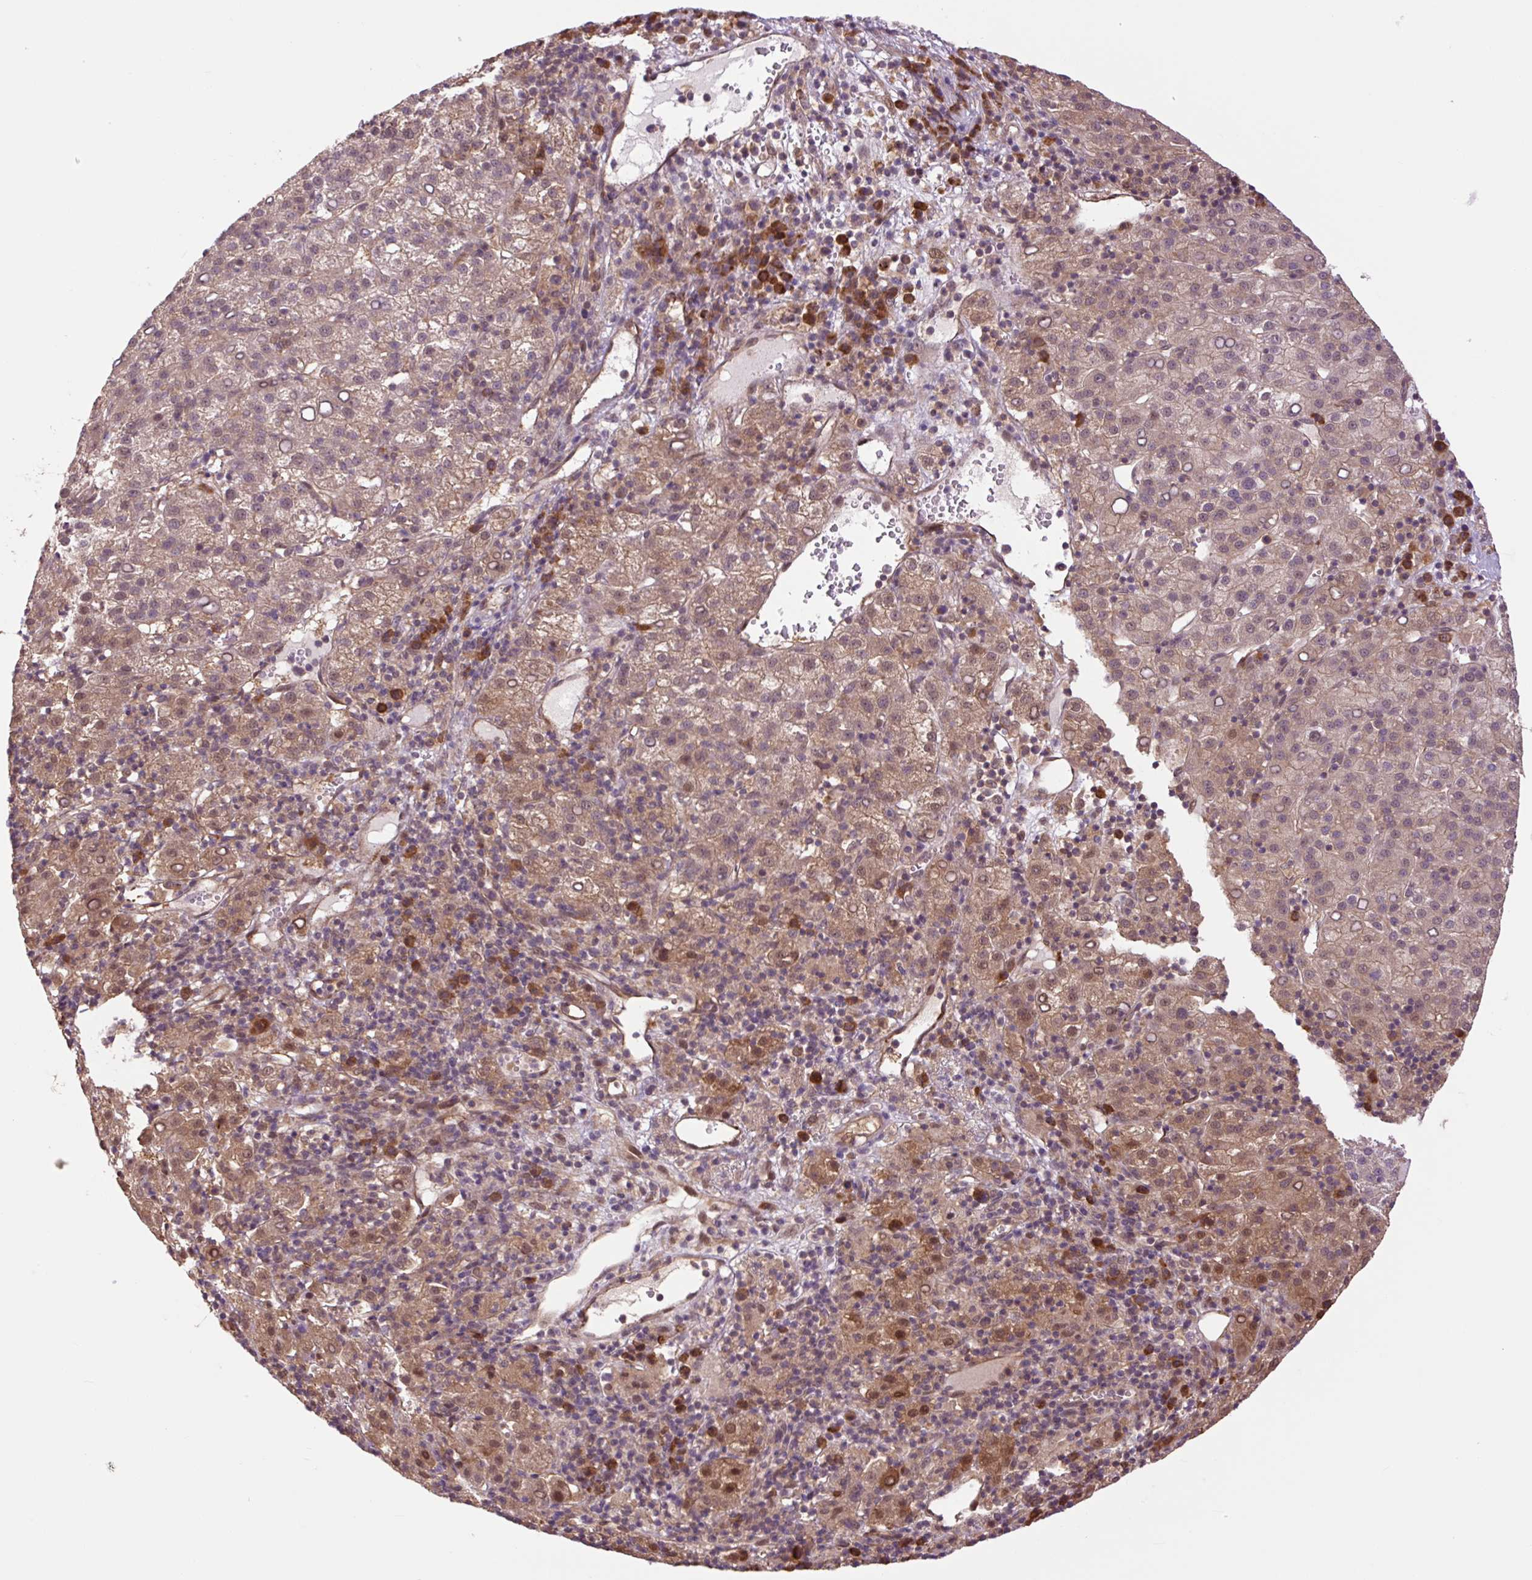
{"staining": {"intensity": "moderate", "quantity": "25%-75%", "location": "cytoplasmic/membranous"}, "tissue": "liver cancer", "cell_type": "Tumor cells", "image_type": "cancer", "snomed": [{"axis": "morphology", "description": "Carcinoma, Hepatocellular, NOS"}, {"axis": "topography", "description": "Liver"}], "caption": "Protein staining exhibits moderate cytoplasmic/membranous staining in approximately 25%-75% of tumor cells in hepatocellular carcinoma (liver).", "gene": "TPT1", "patient": {"sex": "female", "age": 58}}